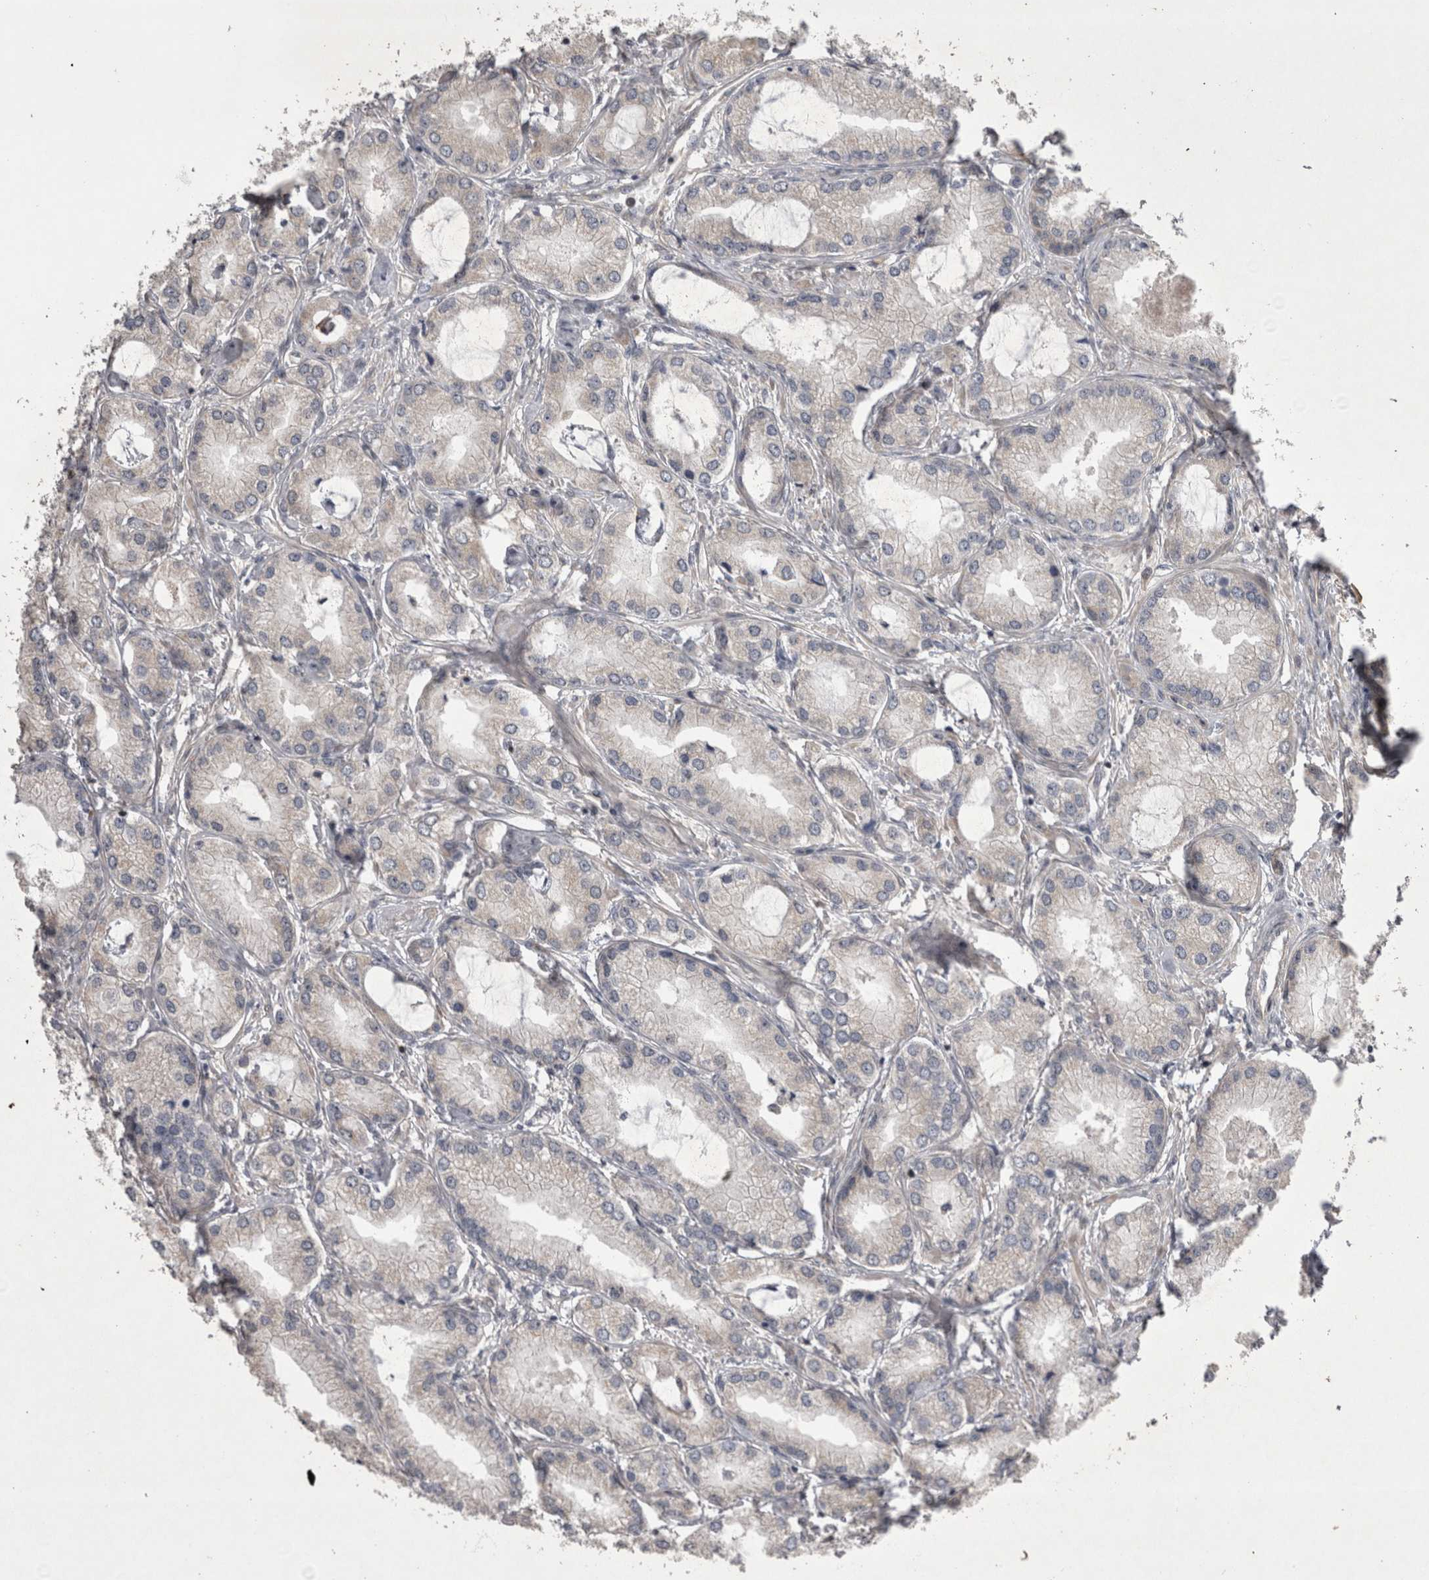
{"staining": {"intensity": "negative", "quantity": "none", "location": "none"}, "tissue": "prostate cancer", "cell_type": "Tumor cells", "image_type": "cancer", "snomed": [{"axis": "morphology", "description": "Adenocarcinoma, Low grade"}, {"axis": "topography", "description": "Prostate"}], "caption": "Protein analysis of prostate low-grade adenocarcinoma exhibits no significant expression in tumor cells.", "gene": "TSPOAP1", "patient": {"sex": "male", "age": 62}}